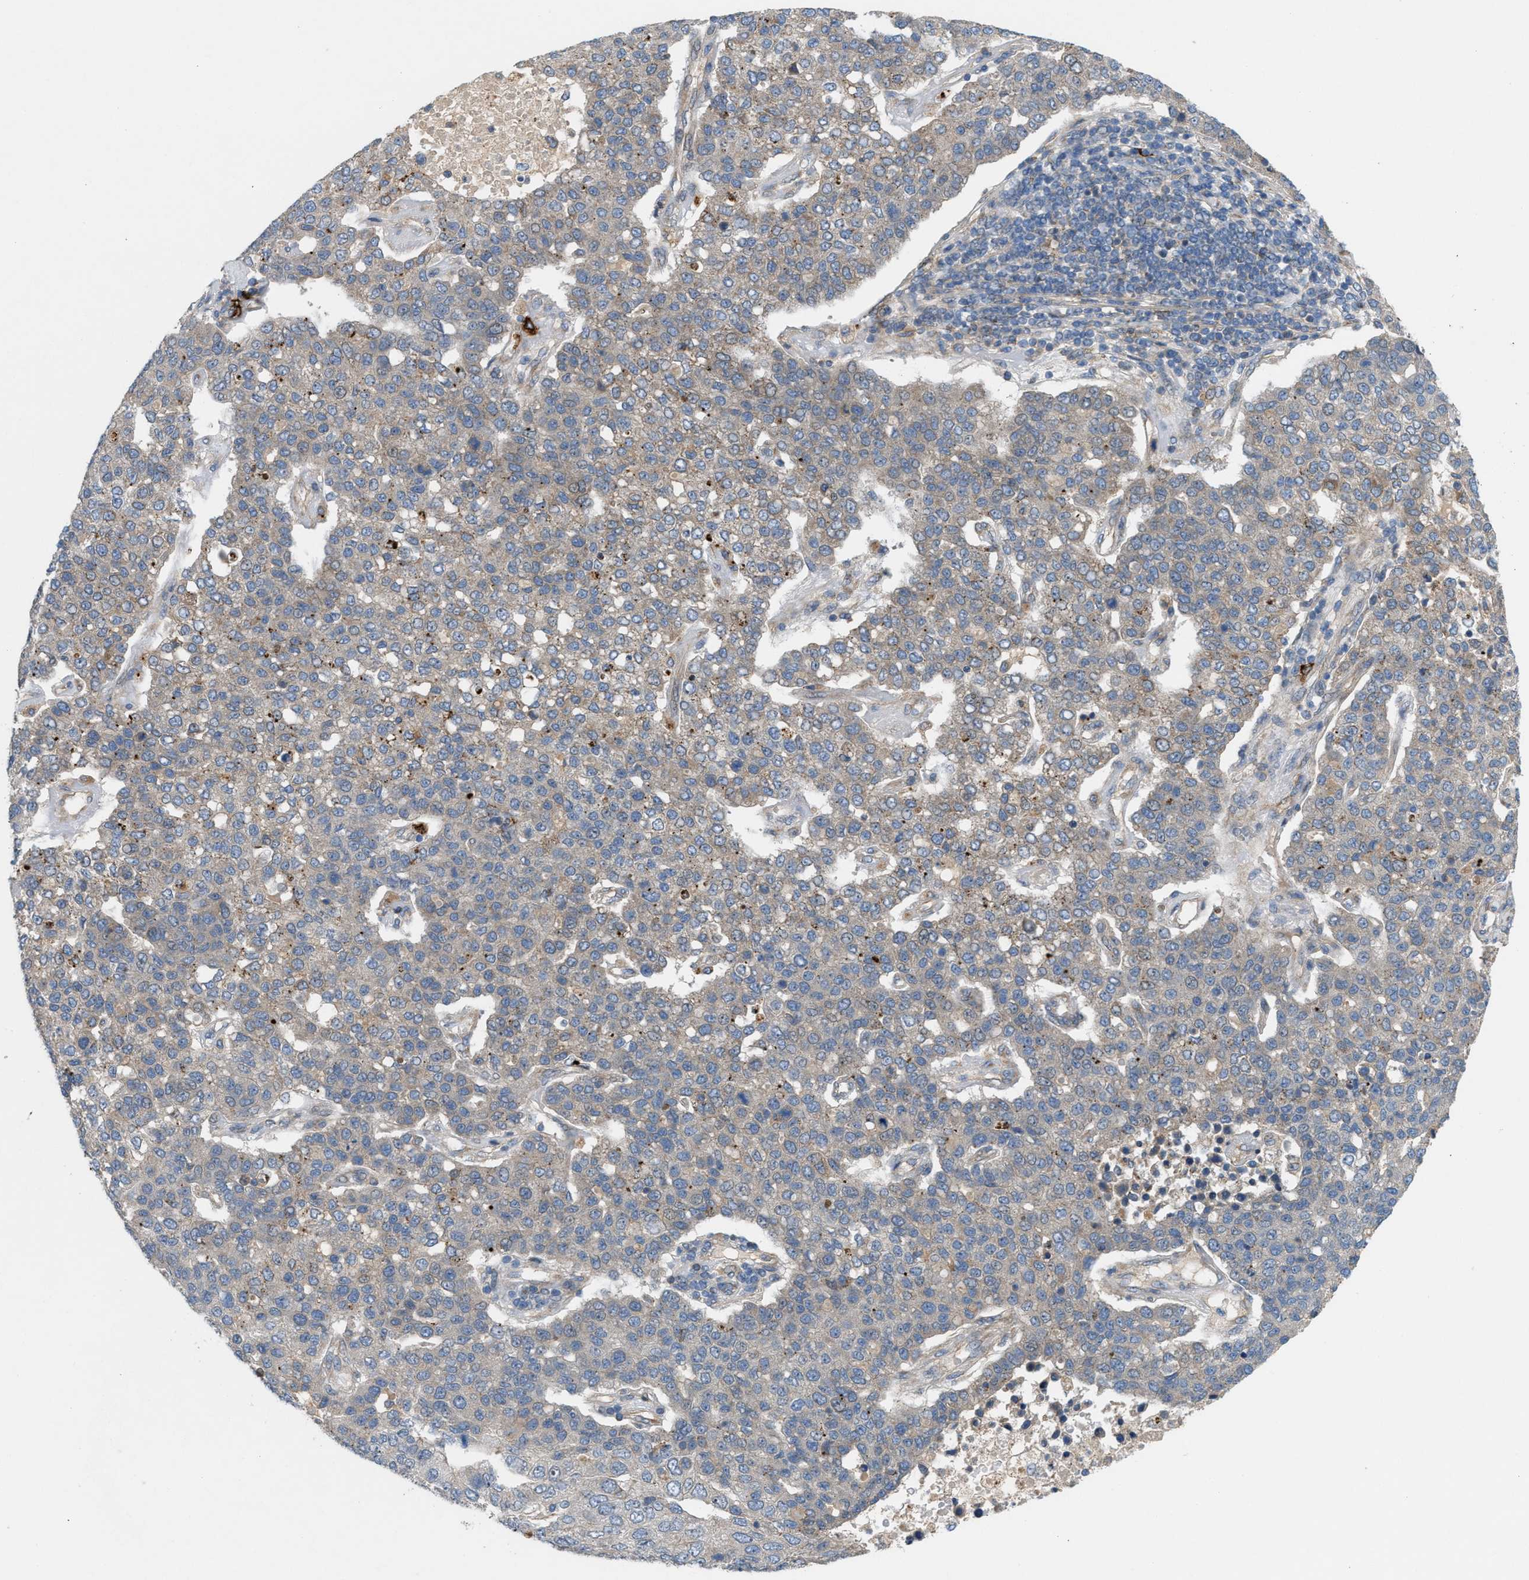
{"staining": {"intensity": "weak", "quantity": "<25%", "location": "cytoplasmic/membranous"}, "tissue": "pancreatic cancer", "cell_type": "Tumor cells", "image_type": "cancer", "snomed": [{"axis": "morphology", "description": "Adenocarcinoma, NOS"}, {"axis": "topography", "description": "Pancreas"}], "caption": "Immunohistochemistry (IHC) of pancreatic adenocarcinoma shows no positivity in tumor cells.", "gene": "CYB5D1", "patient": {"sex": "female", "age": 61}}